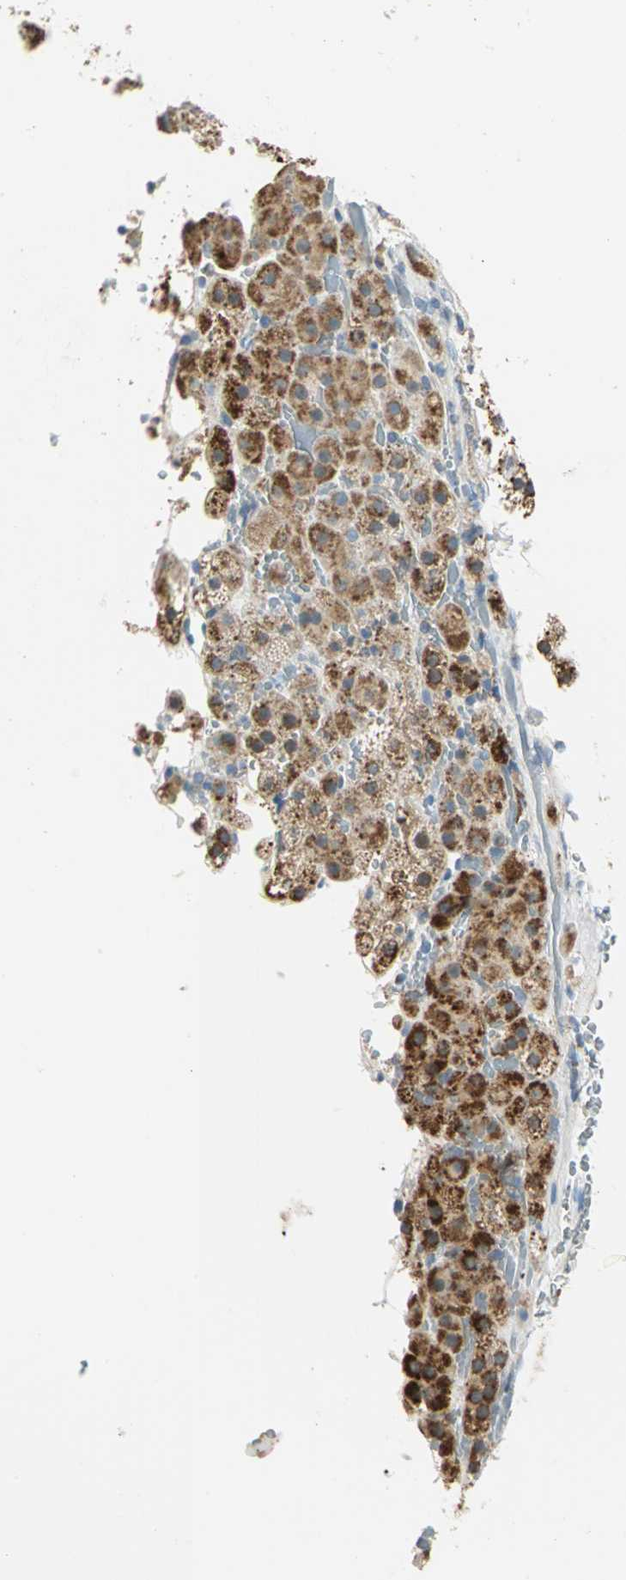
{"staining": {"intensity": "strong", "quantity": ">75%", "location": "cytoplasmic/membranous"}, "tissue": "adrenal gland", "cell_type": "Glandular cells", "image_type": "normal", "snomed": [{"axis": "morphology", "description": "Normal tissue, NOS"}, {"axis": "topography", "description": "Adrenal gland"}], "caption": "Glandular cells demonstrate high levels of strong cytoplasmic/membranous expression in approximately >75% of cells in unremarkable human adrenal gland.", "gene": "ACADM", "patient": {"sex": "female", "age": 59}}